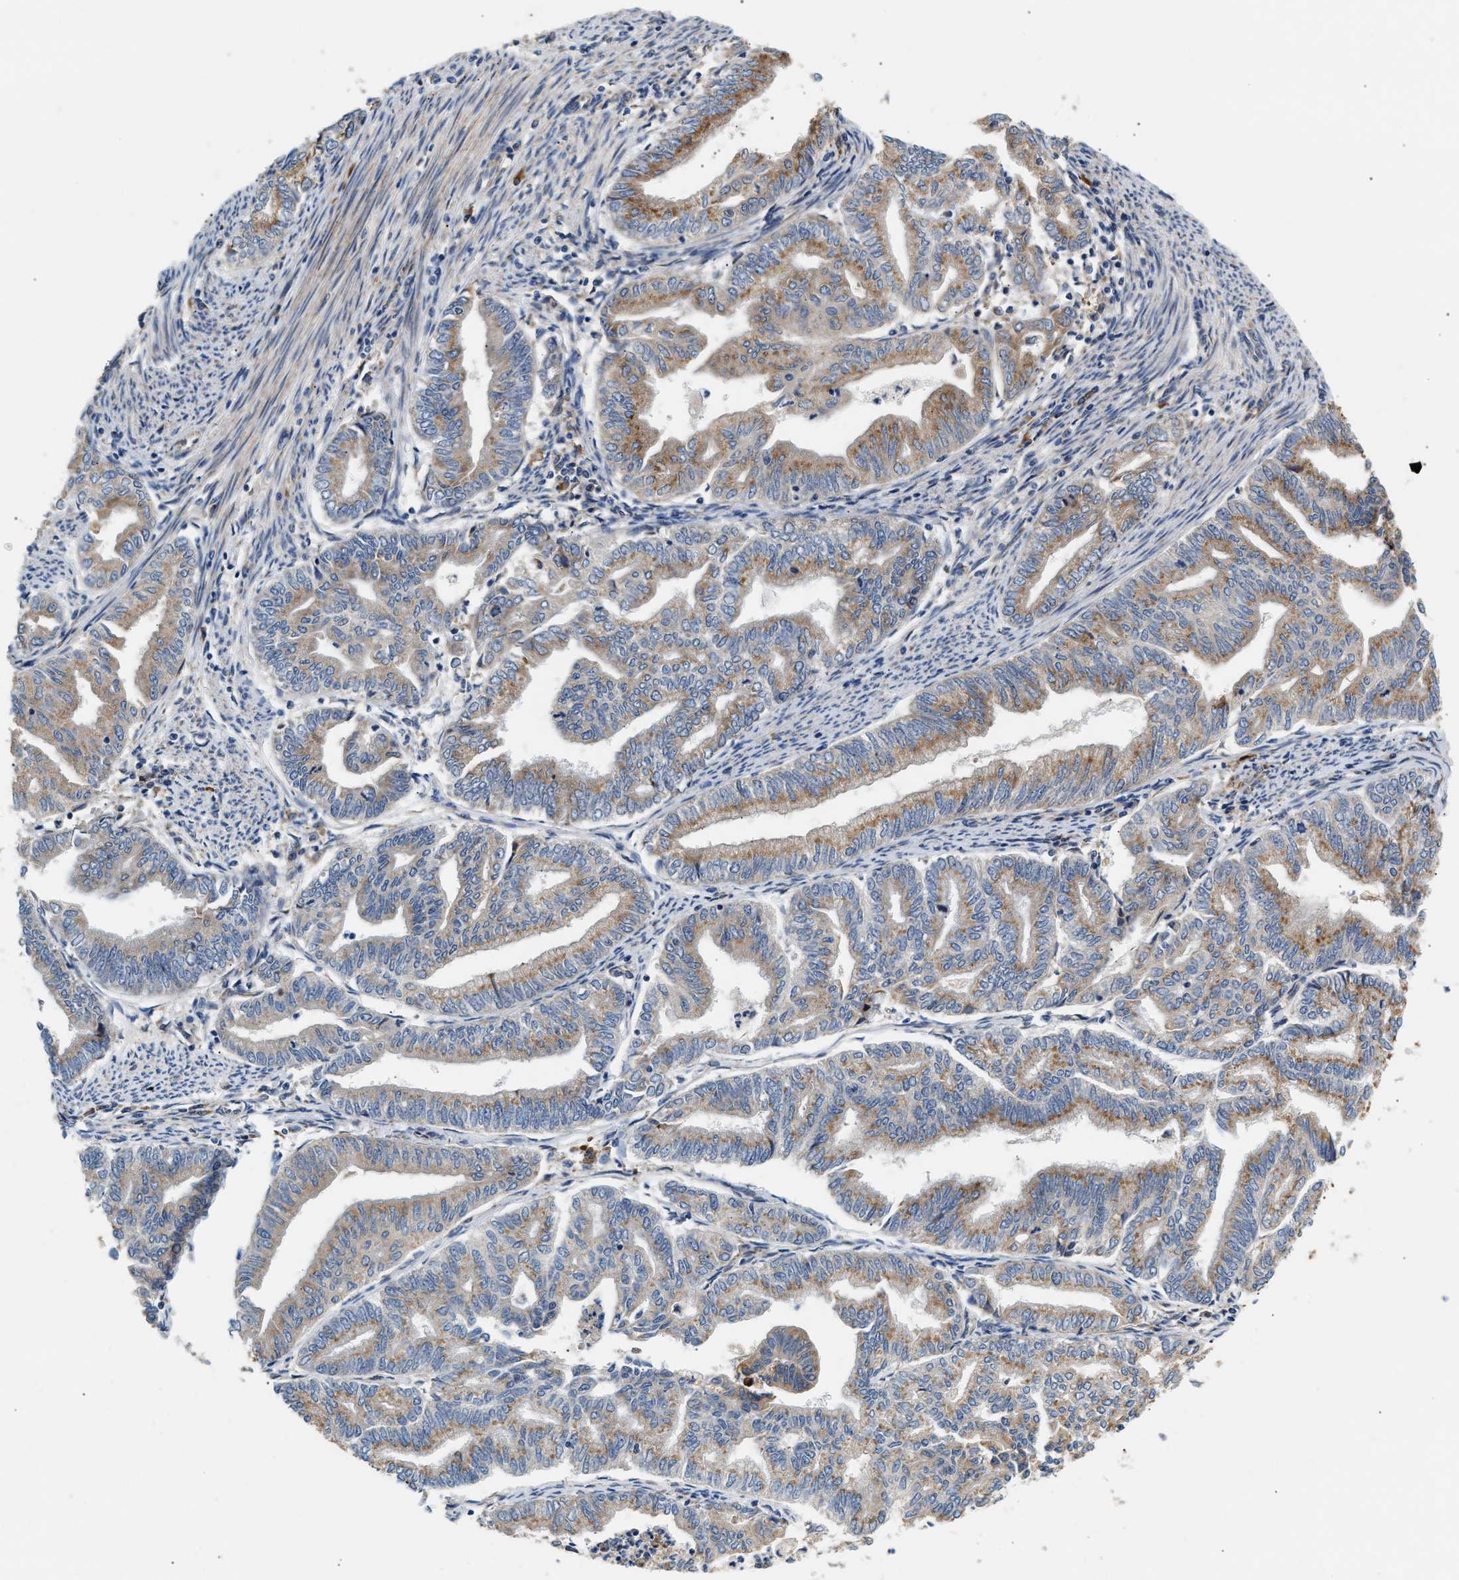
{"staining": {"intensity": "moderate", "quantity": "25%-75%", "location": "cytoplasmic/membranous"}, "tissue": "endometrial cancer", "cell_type": "Tumor cells", "image_type": "cancer", "snomed": [{"axis": "morphology", "description": "Adenocarcinoma, NOS"}, {"axis": "topography", "description": "Endometrium"}], "caption": "A high-resolution micrograph shows immunohistochemistry staining of endometrial adenocarcinoma, which reveals moderate cytoplasmic/membranous positivity in about 25%-75% of tumor cells.", "gene": "IFT74", "patient": {"sex": "female", "age": 79}}